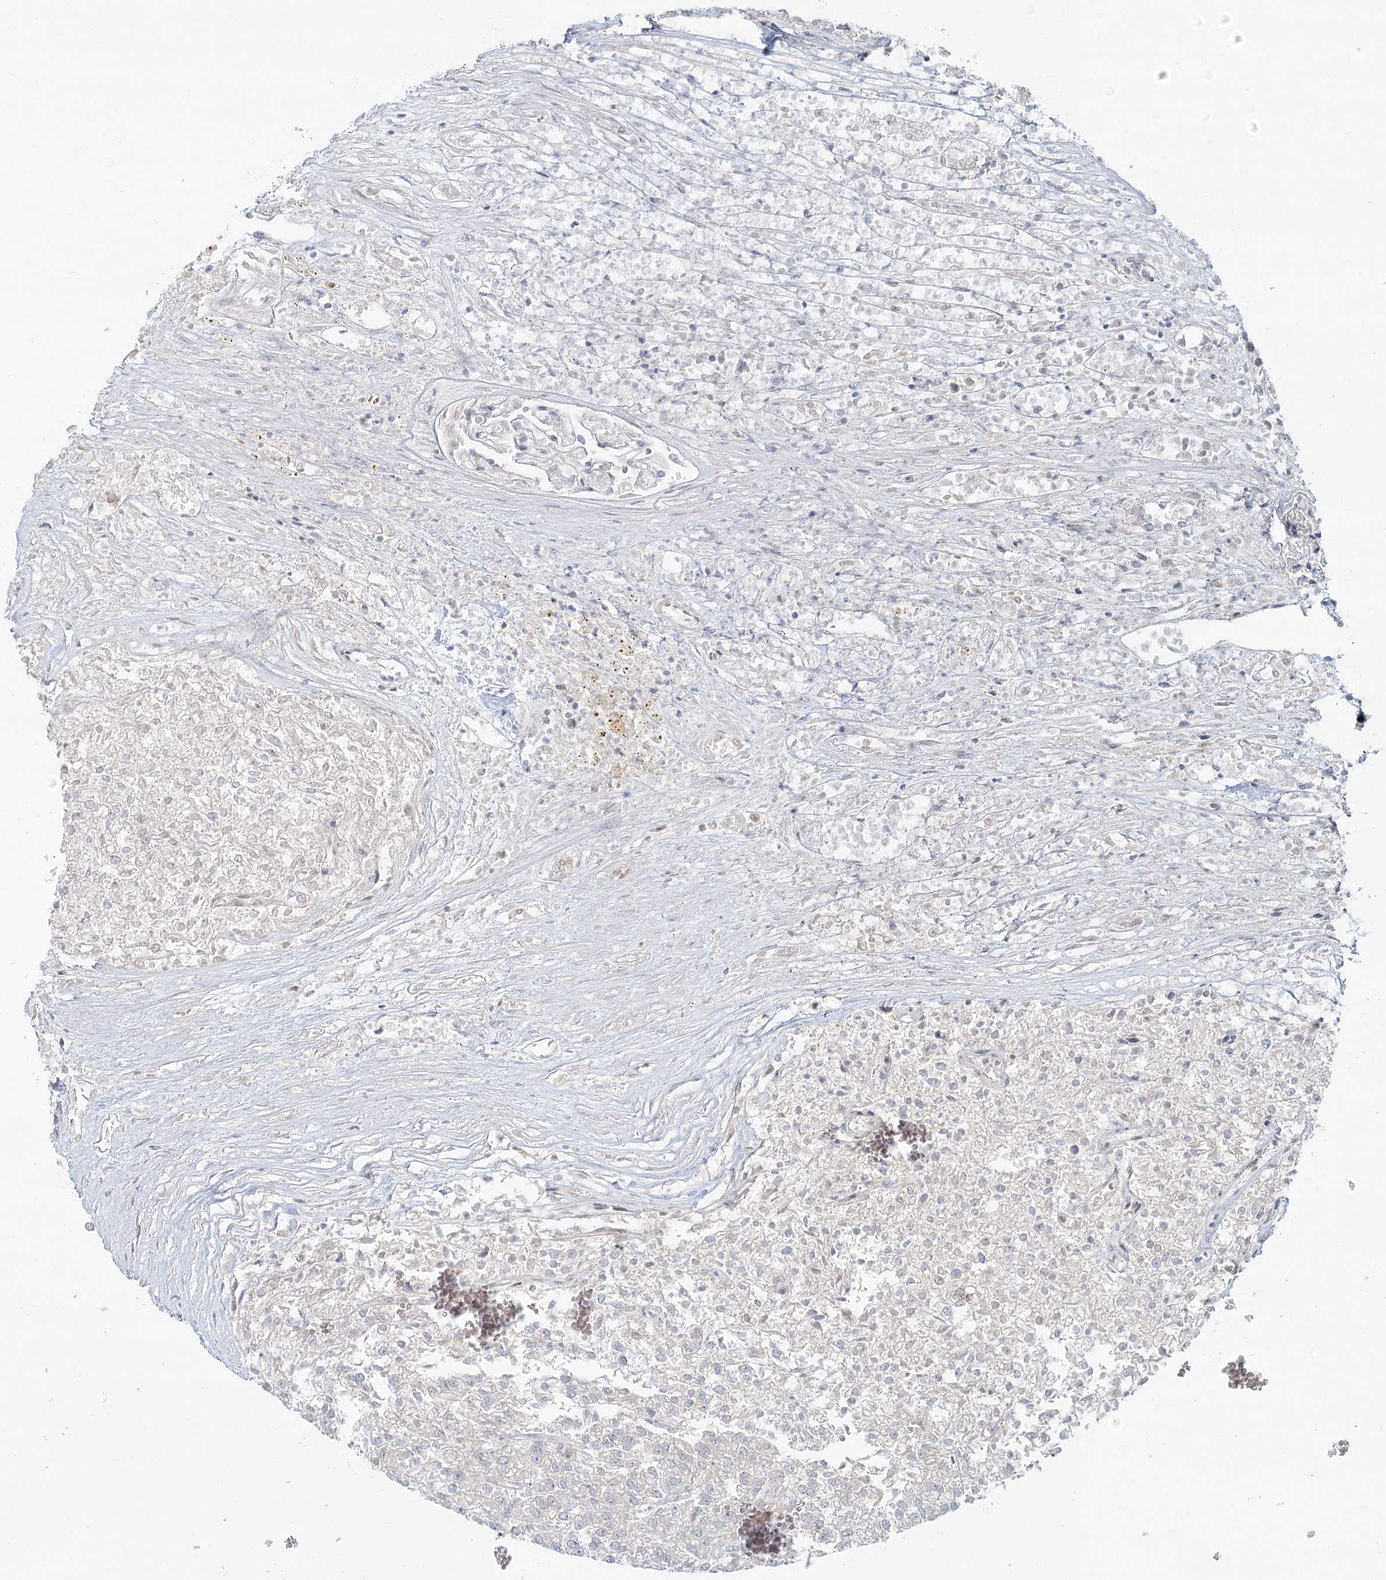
{"staining": {"intensity": "negative", "quantity": "none", "location": "none"}, "tissue": "renal cancer", "cell_type": "Tumor cells", "image_type": "cancer", "snomed": [{"axis": "morphology", "description": "Adenocarcinoma, NOS"}, {"axis": "topography", "description": "Kidney"}], "caption": "A photomicrograph of human adenocarcinoma (renal) is negative for staining in tumor cells.", "gene": "R3HCC1L", "patient": {"sex": "female", "age": 54}}